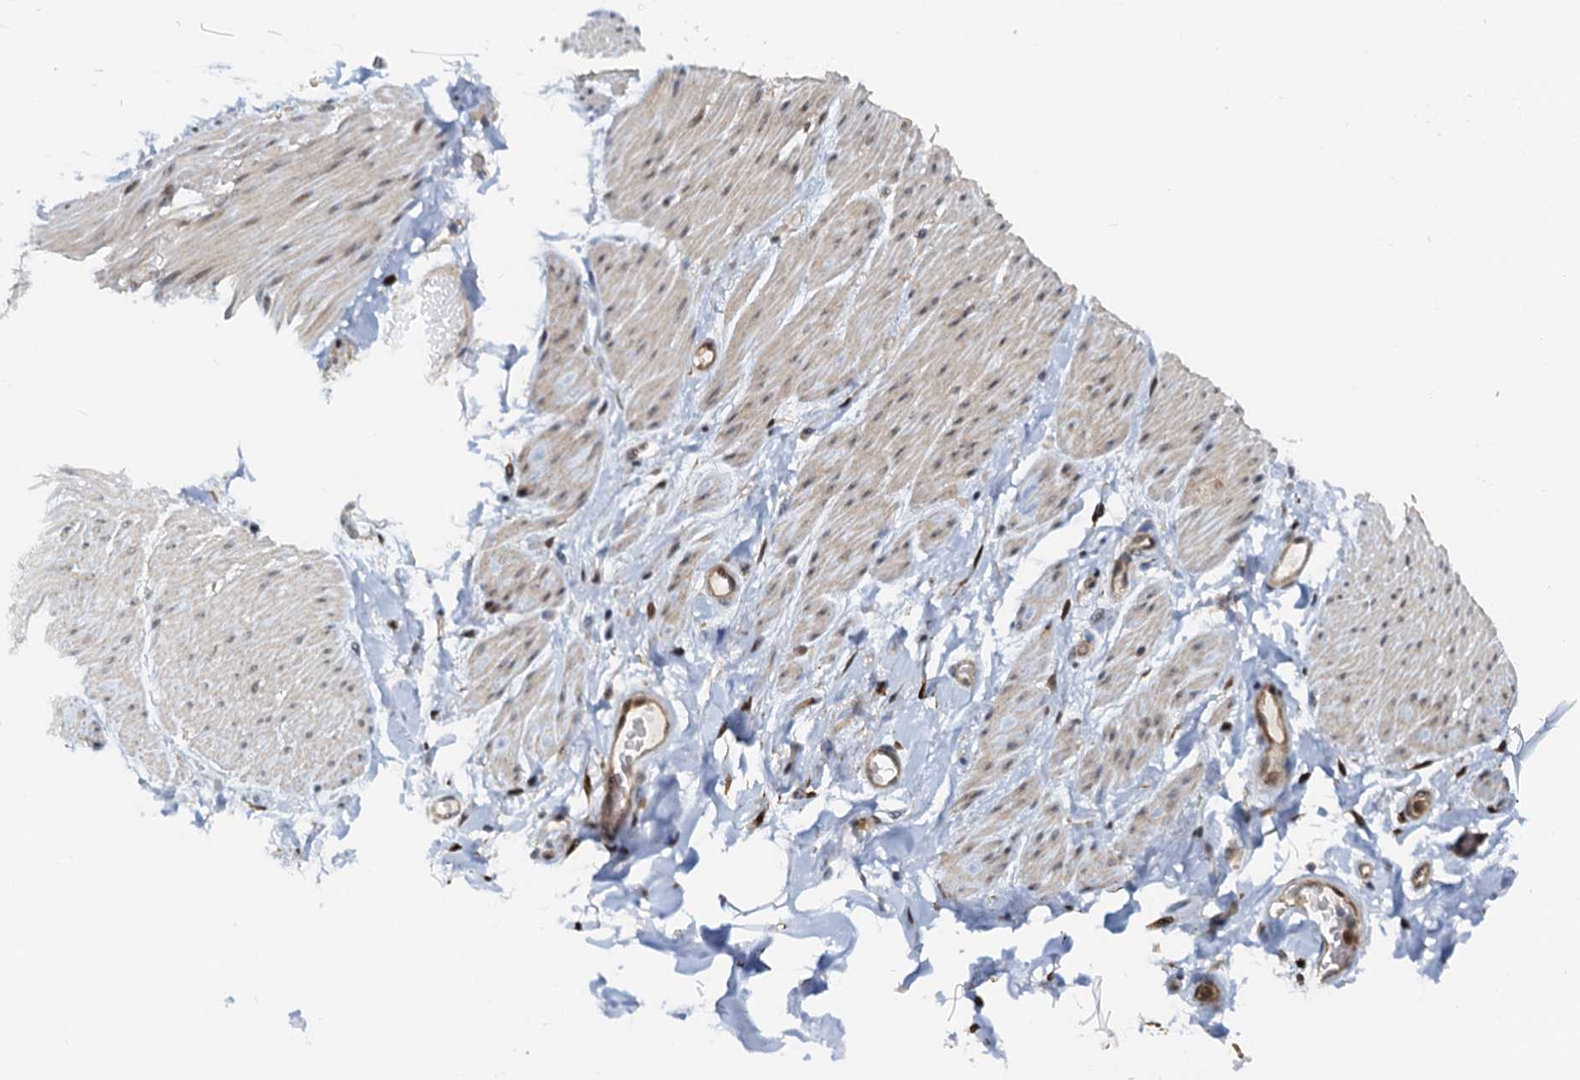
{"staining": {"intensity": "moderate", "quantity": "25%-75%", "location": "cytoplasmic/membranous"}, "tissue": "adipose tissue", "cell_type": "Adipocytes", "image_type": "normal", "snomed": [{"axis": "morphology", "description": "Normal tissue, NOS"}, {"axis": "topography", "description": "Colon"}, {"axis": "topography", "description": "Peripheral nerve tissue"}], "caption": "Immunohistochemical staining of benign adipose tissue reveals 25%-75% levels of moderate cytoplasmic/membranous protein expression in approximately 25%-75% of adipocytes. (DAB = brown stain, brightfield microscopy at high magnification).", "gene": "SPINDOC", "patient": {"sex": "female", "age": 61}}